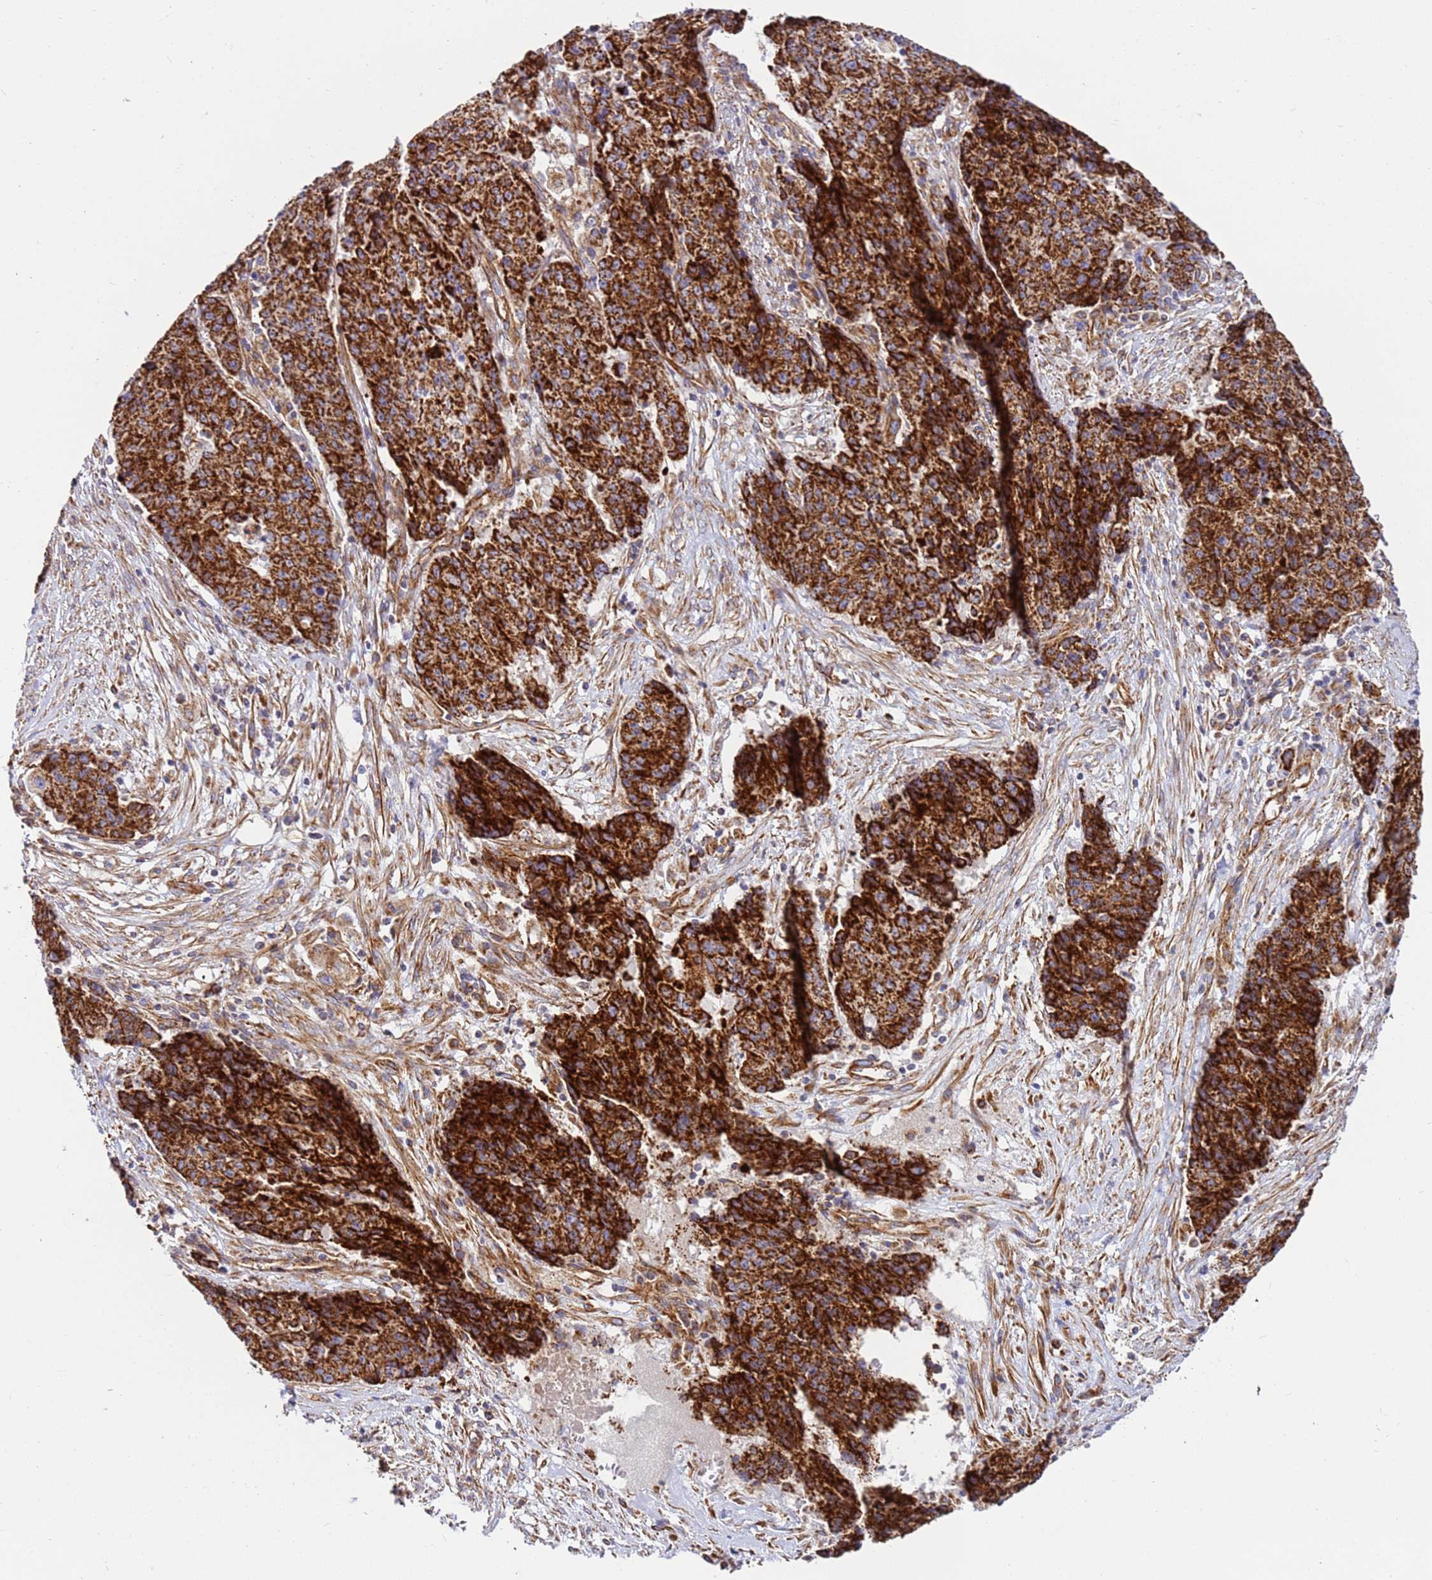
{"staining": {"intensity": "strong", "quantity": ">75%", "location": "cytoplasmic/membranous"}, "tissue": "ovarian cancer", "cell_type": "Tumor cells", "image_type": "cancer", "snomed": [{"axis": "morphology", "description": "Carcinoma, endometroid"}, {"axis": "topography", "description": "Ovary"}], "caption": "IHC image of endometroid carcinoma (ovarian) stained for a protein (brown), which shows high levels of strong cytoplasmic/membranous staining in about >75% of tumor cells.", "gene": "MRPL20", "patient": {"sex": "female", "age": 42}}